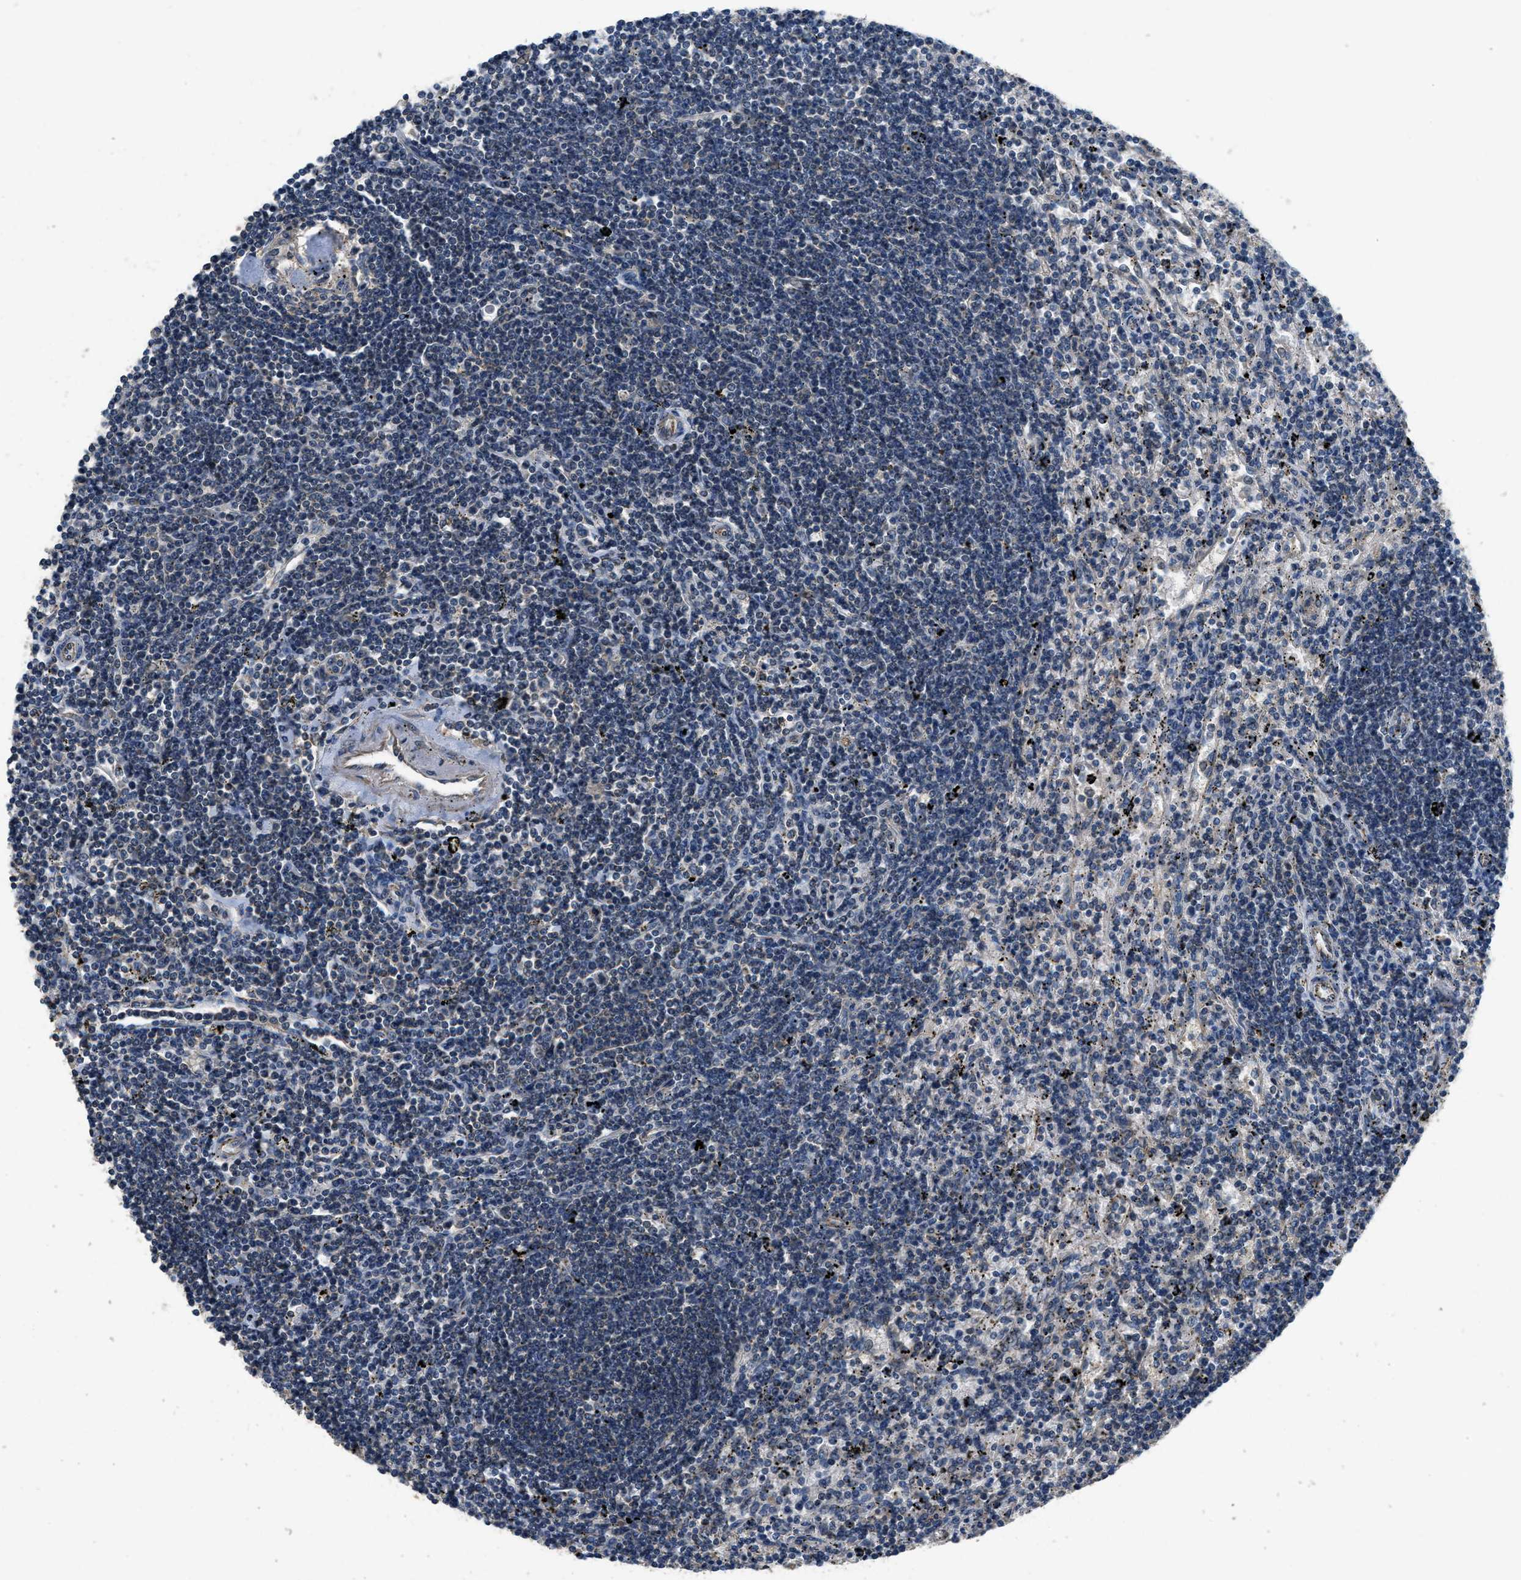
{"staining": {"intensity": "negative", "quantity": "none", "location": "none"}, "tissue": "lymphoma", "cell_type": "Tumor cells", "image_type": "cancer", "snomed": [{"axis": "morphology", "description": "Malignant lymphoma, non-Hodgkin's type, Low grade"}, {"axis": "topography", "description": "Spleen"}], "caption": "Immunohistochemical staining of human lymphoma demonstrates no significant expression in tumor cells.", "gene": "SSH2", "patient": {"sex": "male", "age": 76}}